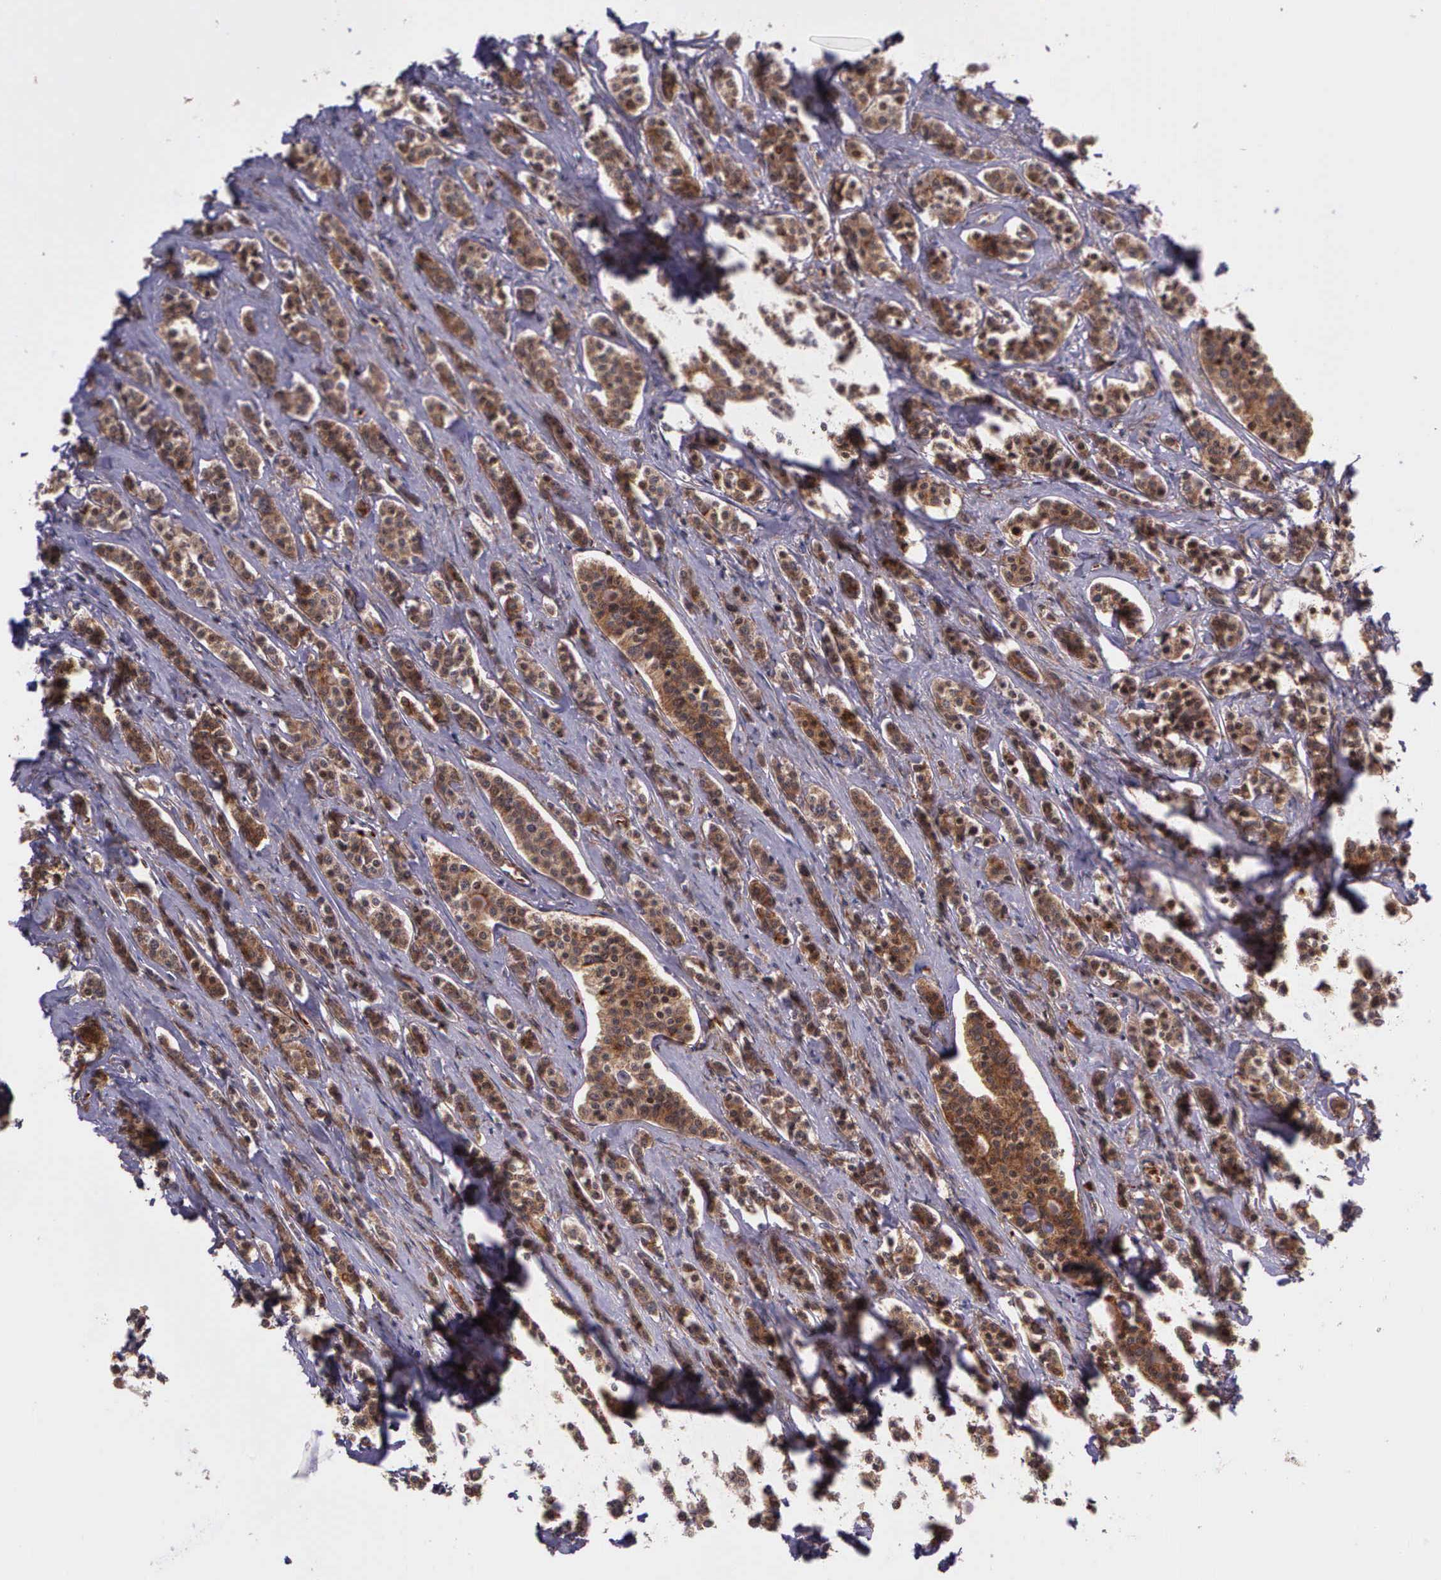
{"staining": {"intensity": "moderate", "quantity": ">75%", "location": "cytoplasmic/membranous"}, "tissue": "carcinoid", "cell_type": "Tumor cells", "image_type": "cancer", "snomed": [{"axis": "morphology", "description": "Carcinoid, malignant, NOS"}, {"axis": "topography", "description": "Small intestine"}], "caption": "This is a photomicrograph of IHC staining of malignant carcinoid, which shows moderate expression in the cytoplasmic/membranous of tumor cells.", "gene": "PRICKLE3", "patient": {"sex": "male", "age": 63}}